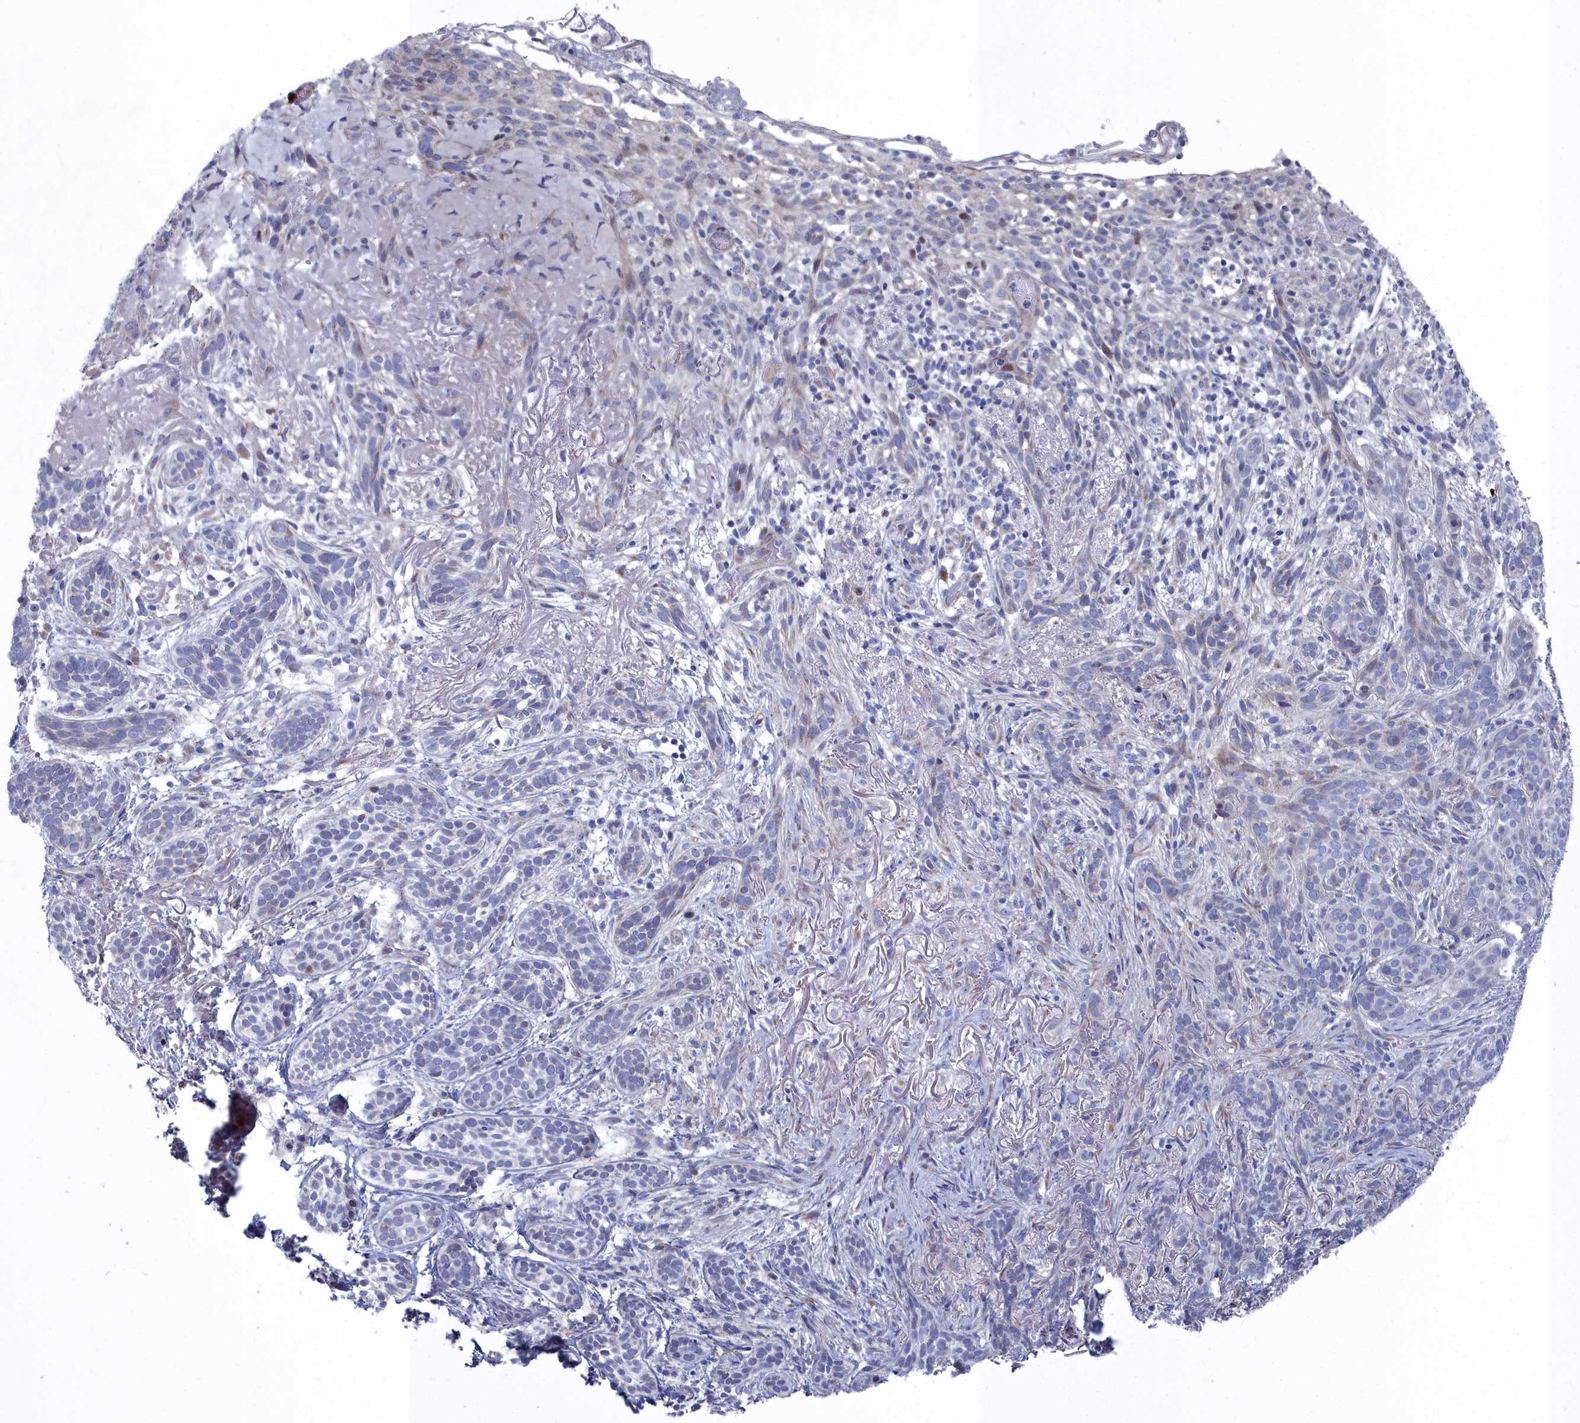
{"staining": {"intensity": "negative", "quantity": "none", "location": "none"}, "tissue": "skin cancer", "cell_type": "Tumor cells", "image_type": "cancer", "snomed": [{"axis": "morphology", "description": "Basal cell carcinoma"}, {"axis": "topography", "description": "Skin"}], "caption": "A micrograph of human skin basal cell carcinoma is negative for staining in tumor cells.", "gene": "SHISAL2A", "patient": {"sex": "male", "age": 71}}